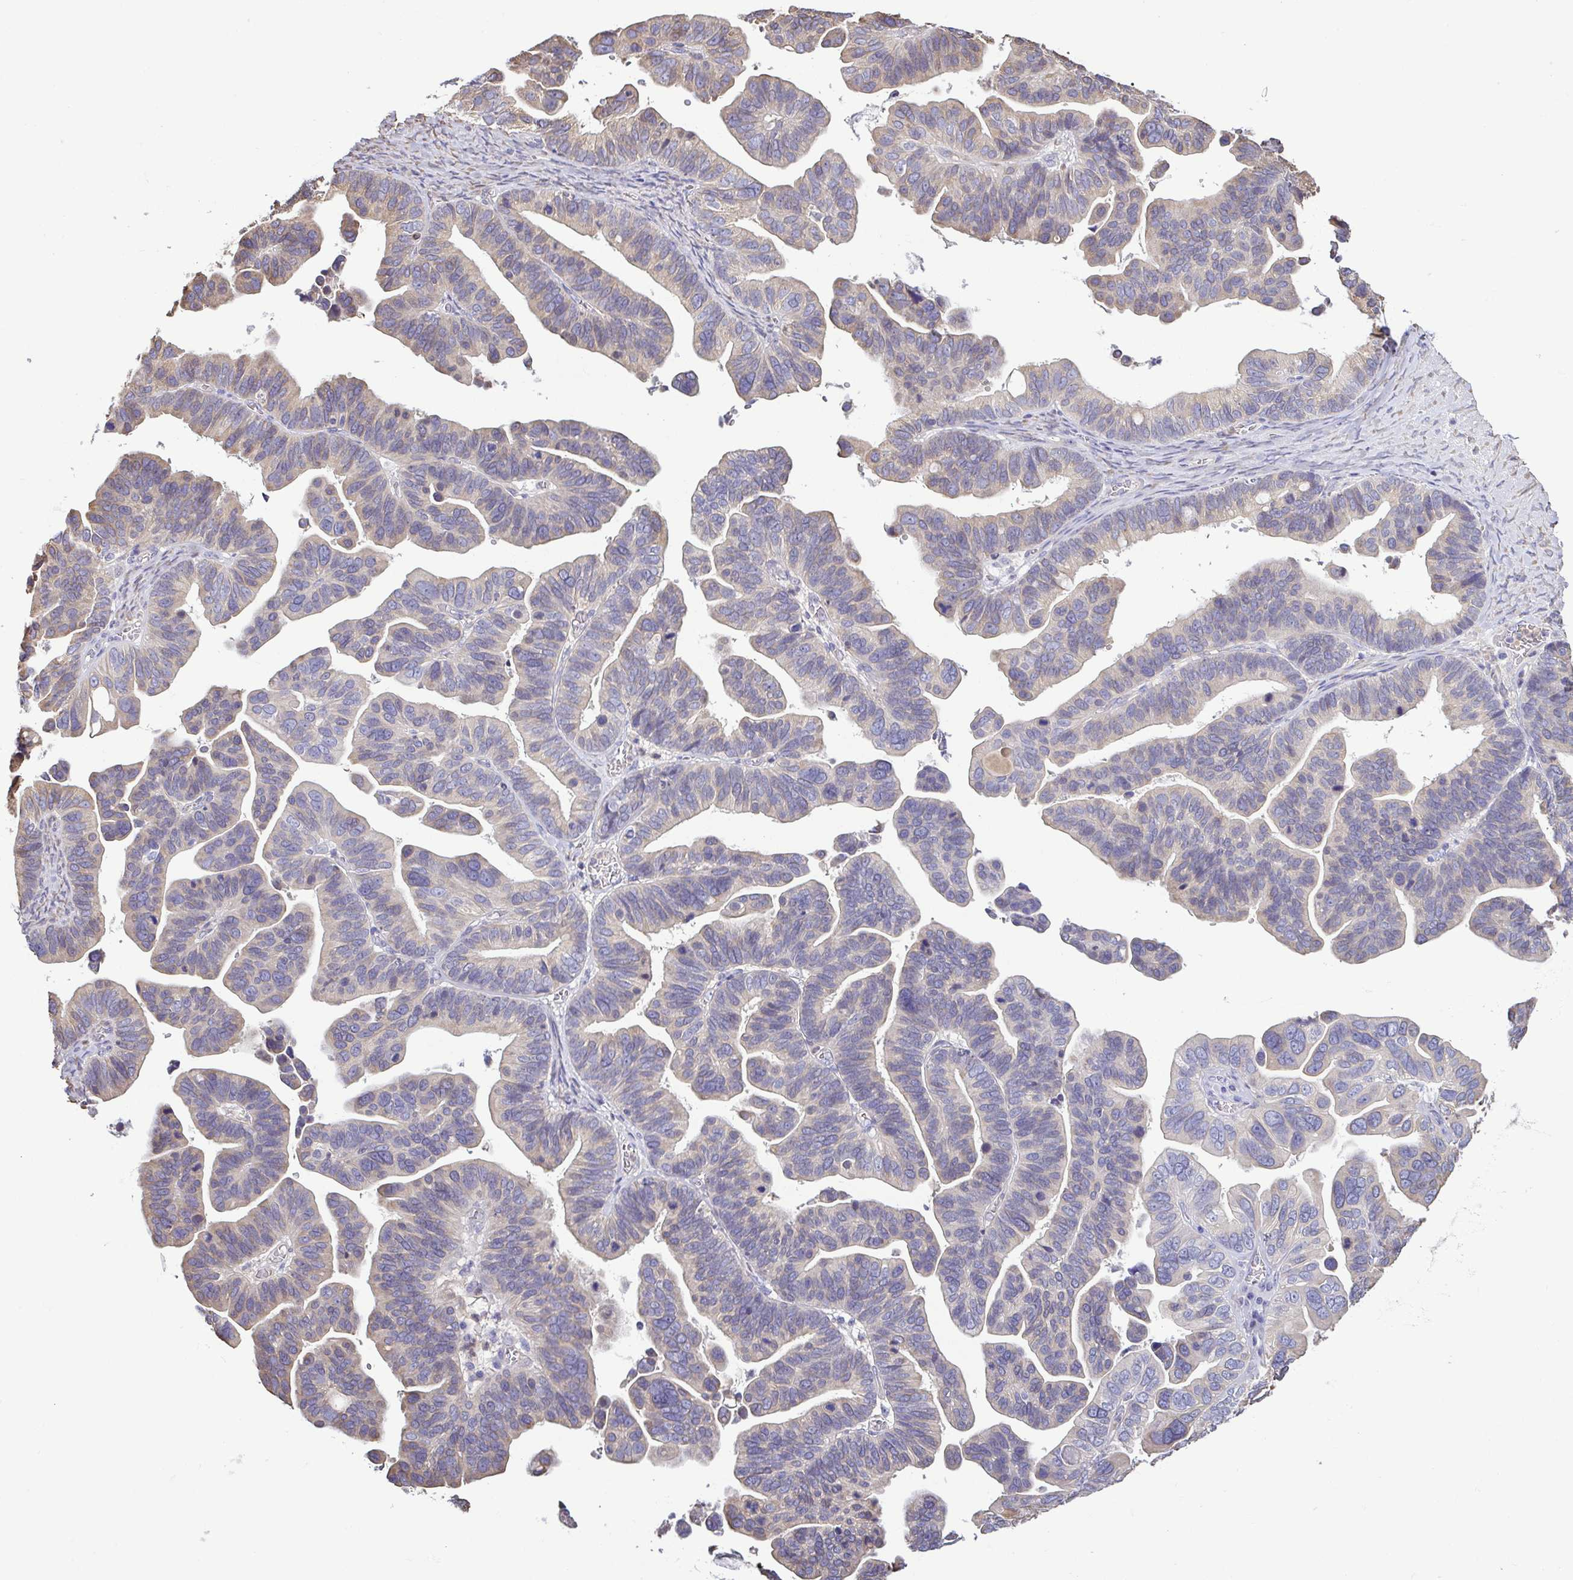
{"staining": {"intensity": "weak", "quantity": "<25%", "location": "cytoplasmic/membranous"}, "tissue": "ovarian cancer", "cell_type": "Tumor cells", "image_type": "cancer", "snomed": [{"axis": "morphology", "description": "Cystadenocarcinoma, serous, NOS"}, {"axis": "topography", "description": "Ovary"}], "caption": "A micrograph of serous cystadenocarcinoma (ovarian) stained for a protein shows no brown staining in tumor cells.", "gene": "MYL10", "patient": {"sex": "female", "age": 56}}